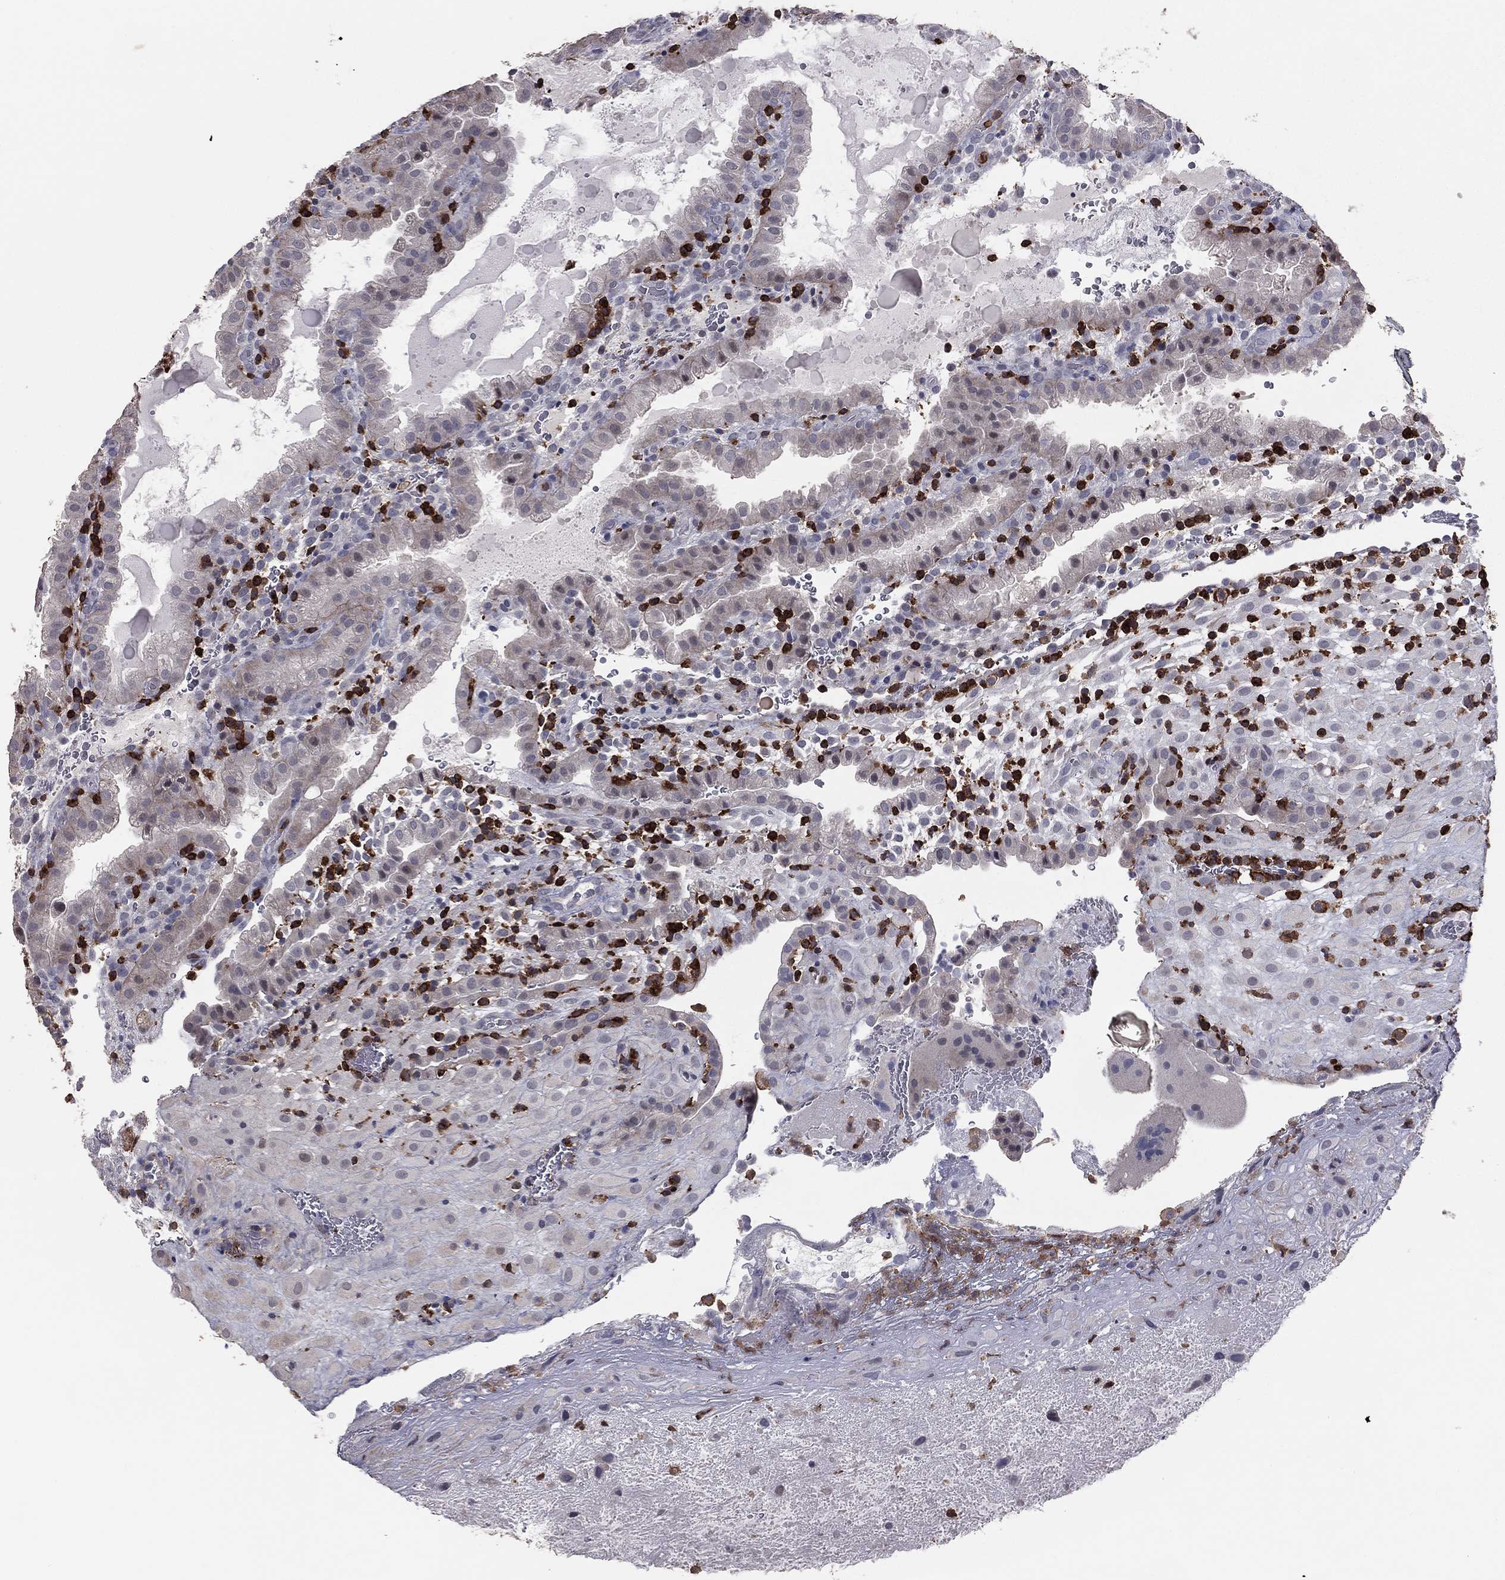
{"staining": {"intensity": "negative", "quantity": "none", "location": "none"}, "tissue": "placenta", "cell_type": "Decidual cells", "image_type": "normal", "snomed": [{"axis": "morphology", "description": "Normal tissue, NOS"}, {"axis": "topography", "description": "Placenta"}], "caption": "This is a micrograph of immunohistochemistry staining of benign placenta, which shows no expression in decidual cells.", "gene": "PSTPIP1", "patient": {"sex": "female", "age": 19}}